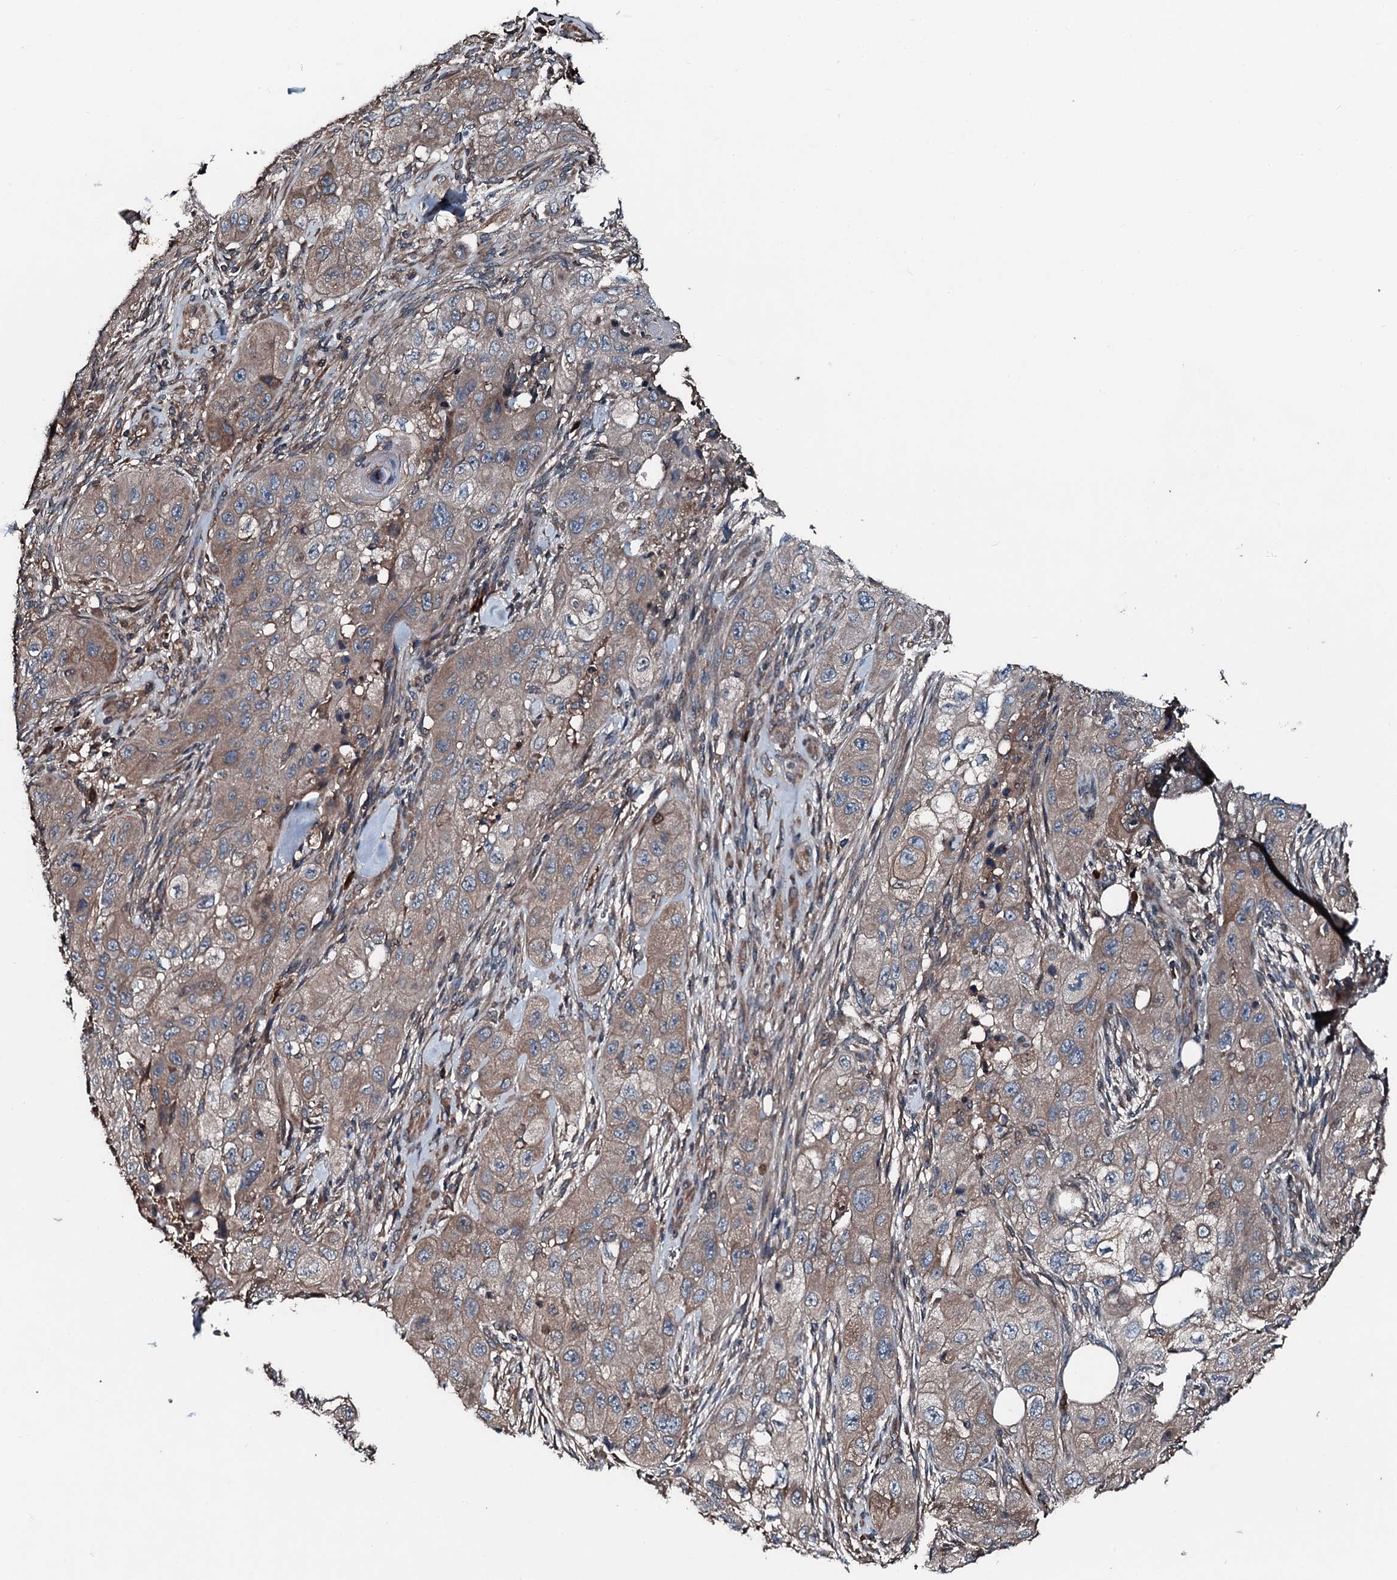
{"staining": {"intensity": "moderate", "quantity": ">75%", "location": "cytoplasmic/membranous"}, "tissue": "skin cancer", "cell_type": "Tumor cells", "image_type": "cancer", "snomed": [{"axis": "morphology", "description": "Squamous cell carcinoma, NOS"}, {"axis": "topography", "description": "Skin"}, {"axis": "topography", "description": "Subcutis"}], "caption": "This photomicrograph demonstrates squamous cell carcinoma (skin) stained with IHC to label a protein in brown. The cytoplasmic/membranous of tumor cells show moderate positivity for the protein. Nuclei are counter-stained blue.", "gene": "AARS1", "patient": {"sex": "male", "age": 73}}